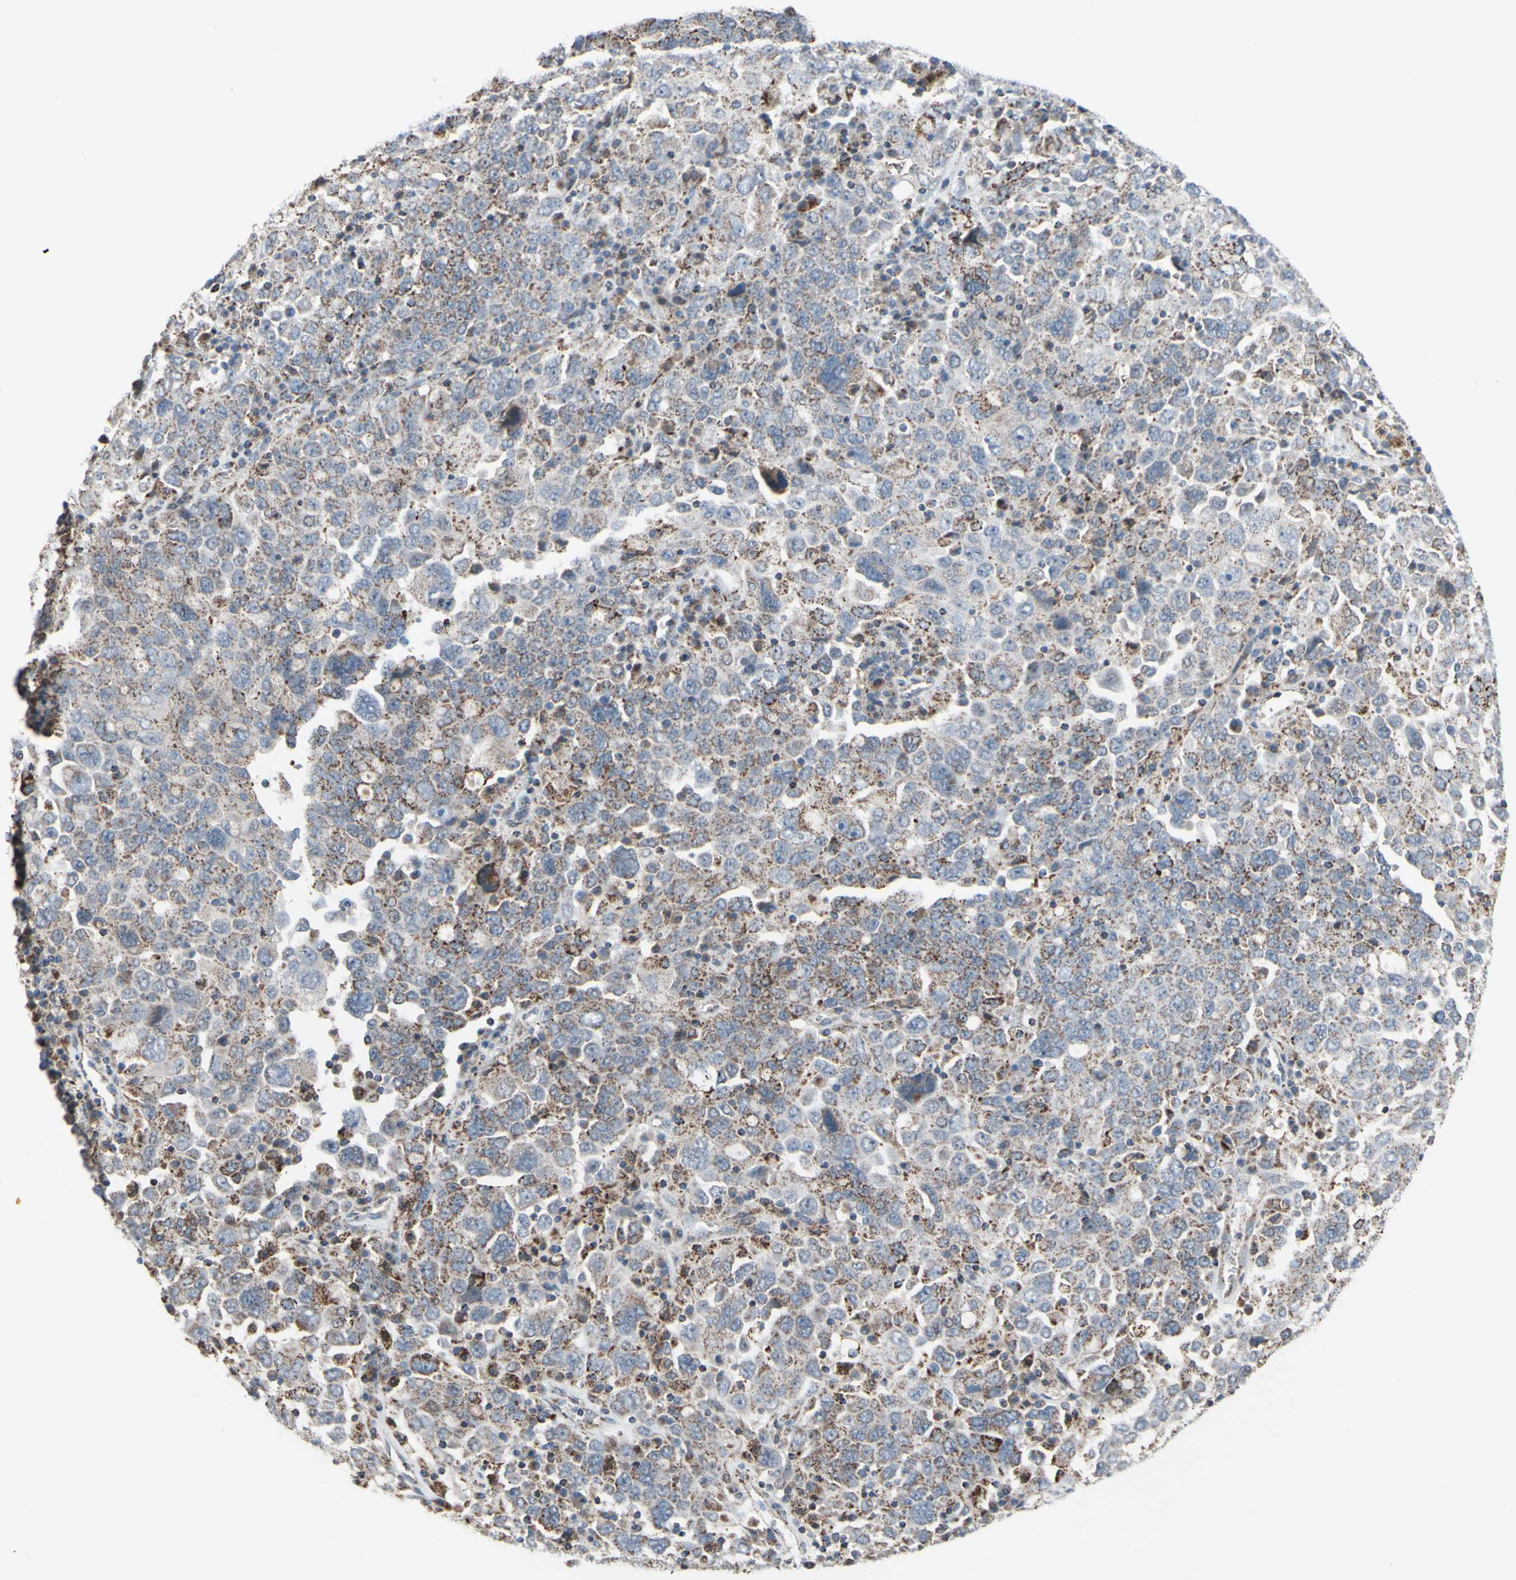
{"staining": {"intensity": "moderate", "quantity": "25%-75%", "location": "cytoplasmic/membranous"}, "tissue": "ovarian cancer", "cell_type": "Tumor cells", "image_type": "cancer", "snomed": [{"axis": "morphology", "description": "Carcinoma, endometroid"}, {"axis": "topography", "description": "Ovary"}], "caption": "The image reveals staining of ovarian endometroid carcinoma, revealing moderate cytoplasmic/membranous protein expression (brown color) within tumor cells. The staining was performed using DAB (3,3'-diaminobenzidine), with brown indicating positive protein expression. Nuclei are stained blue with hematoxylin.", "gene": "GLT8D1", "patient": {"sex": "female", "age": 62}}